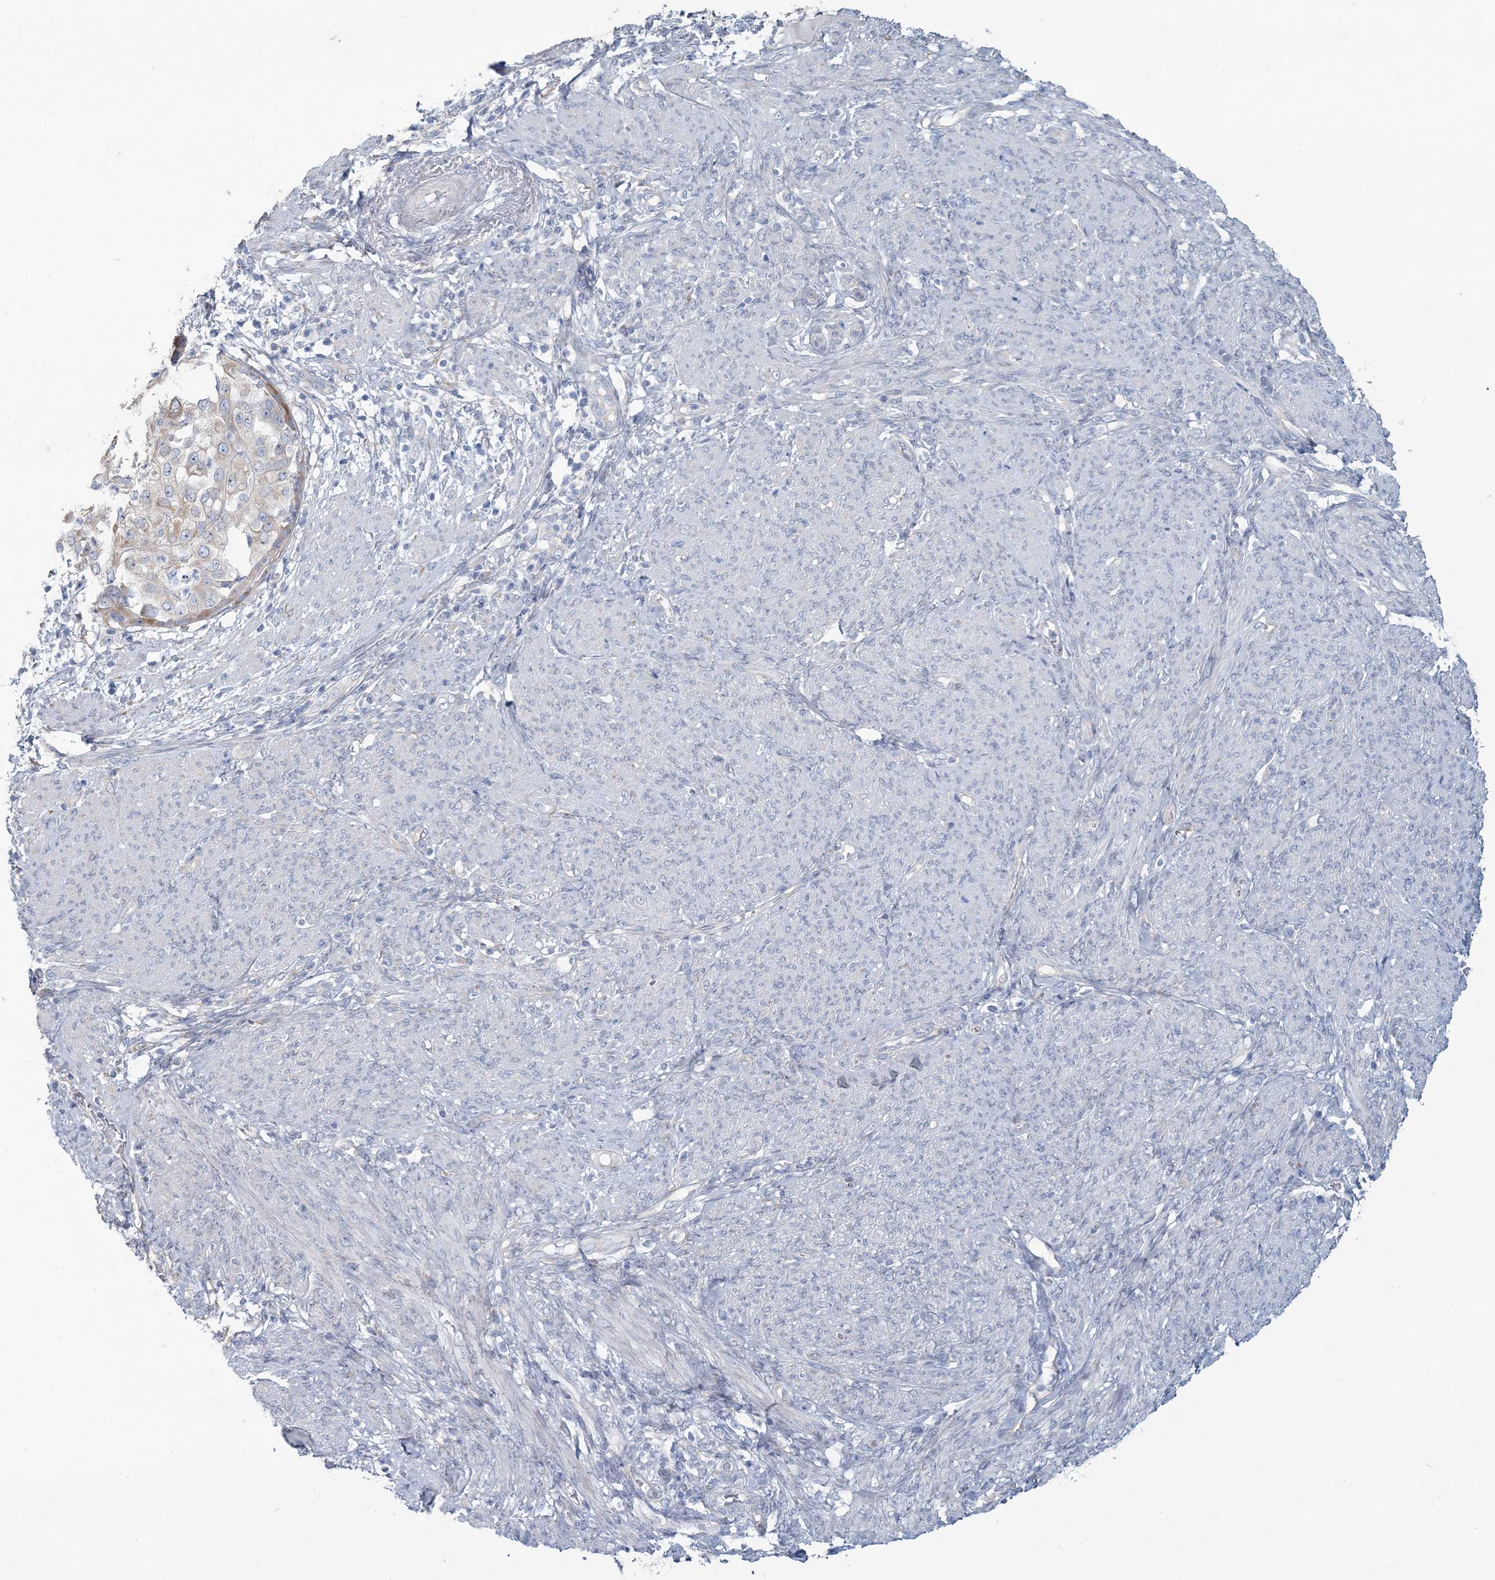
{"staining": {"intensity": "weak", "quantity": "<25%", "location": "cytoplasmic/membranous"}, "tissue": "endometrial cancer", "cell_type": "Tumor cells", "image_type": "cancer", "snomed": [{"axis": "morphology", "description": "Adenocarcinoma, NOS"}, {"axis": "topography", "description": "Endometrium"}], "caption": "This is an immunohistochemistry photomicrograph of adenocarcinoma (endometrial). There is no staining in tumor cells.", "gene": "CMBL", "patient": {"sex": "female", "age": 85}}